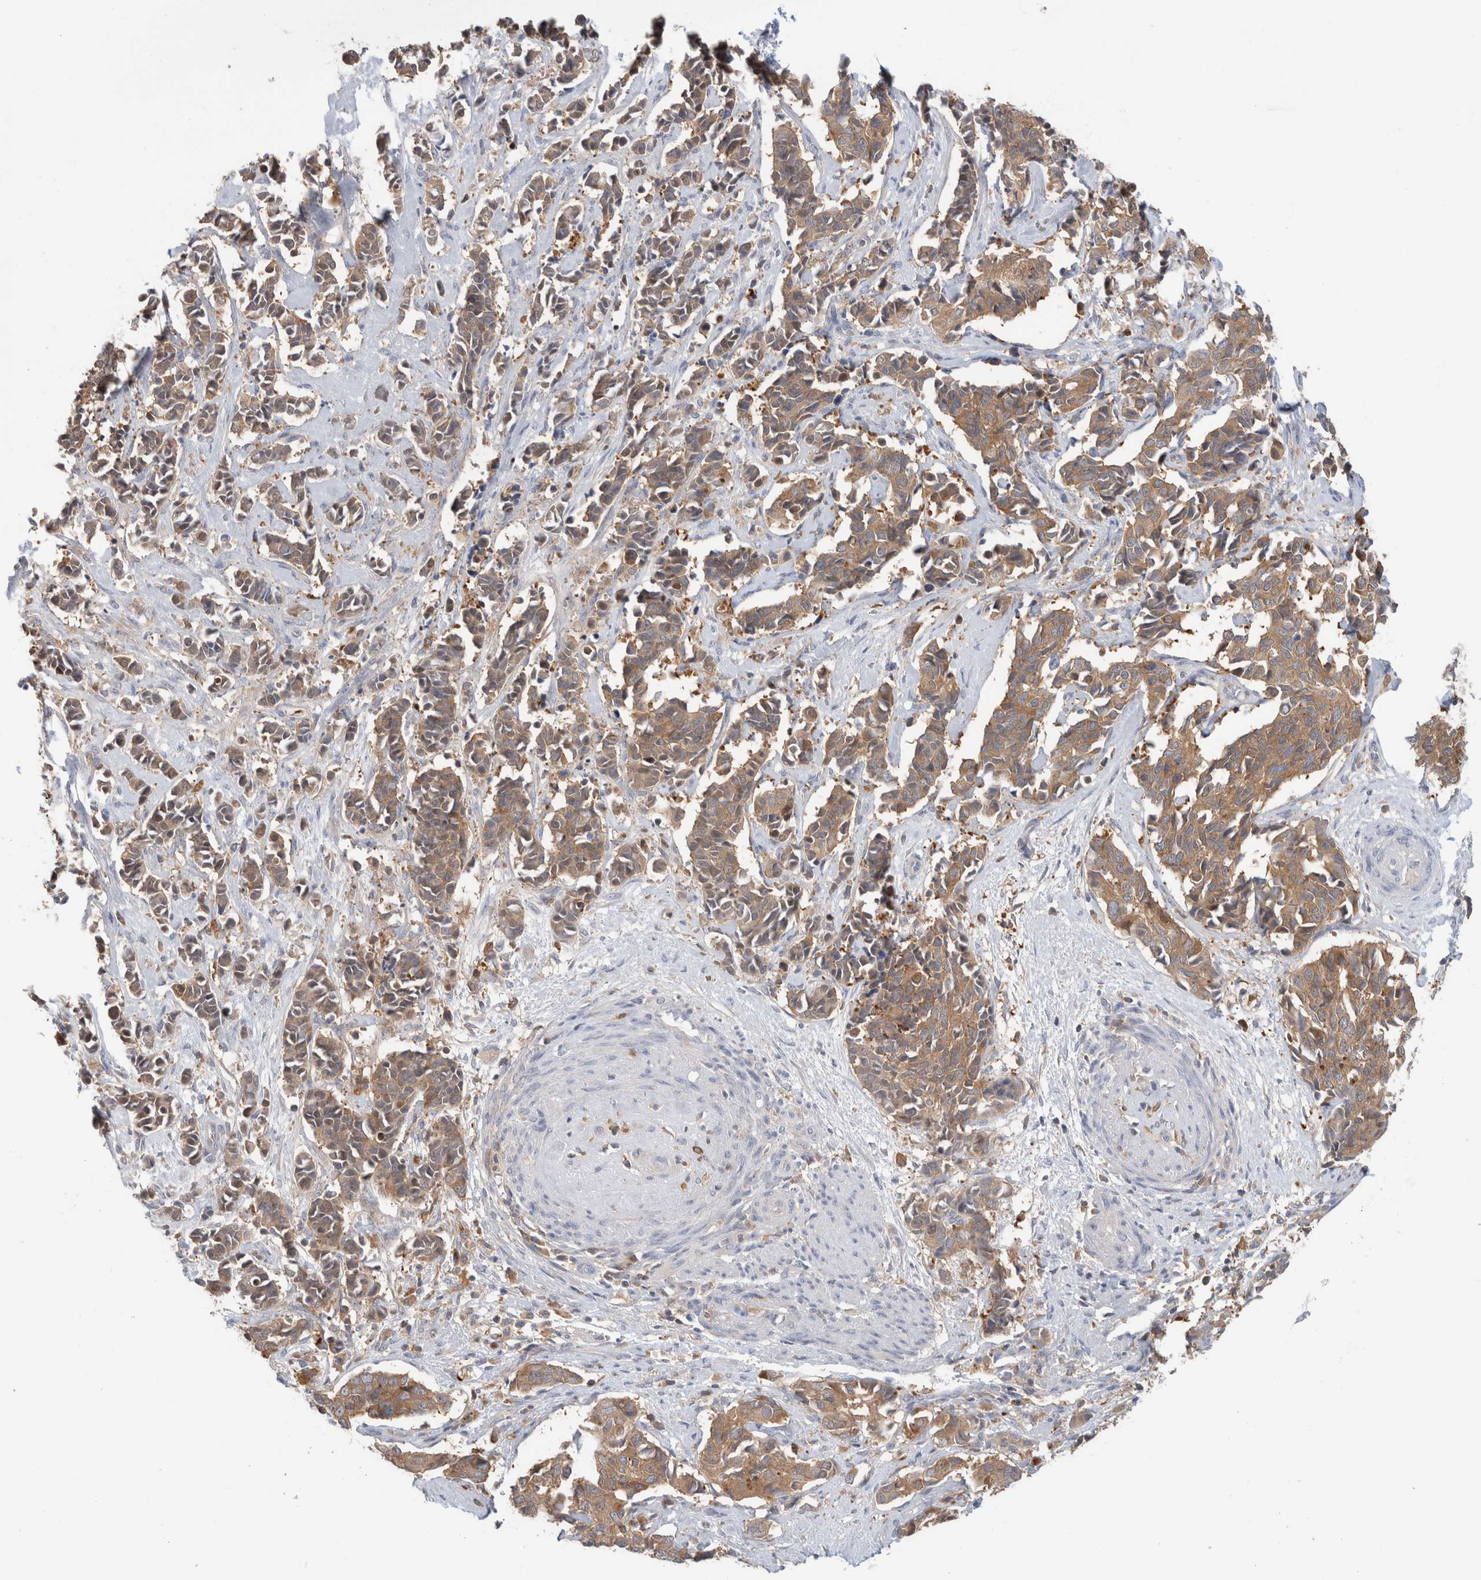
{"staining": {"intensity": "weak", "quantity": ">75%", "location": "cytoplasmic/membranous"}, "tissue": "cervical cancer", "cell_type": "Tumor cells", "image_type": "cancer", "snomed": [{"axis": "morphology", "description": "Normal tissue, NOS"}, {"axis": "morphology", "description": "Squamous cell carcinoma, NOS"}, {"axis": "topography", "description": "Cervix"}], "caption": "Immunohistochemical staining of cervical squamous cell carcinoma displays low levels of weak cytoplasmic/membranous protein expression in about >75% of tumor cells.", "gene": "KLHL14", "patient": {"sex": "female", "age": 35}}